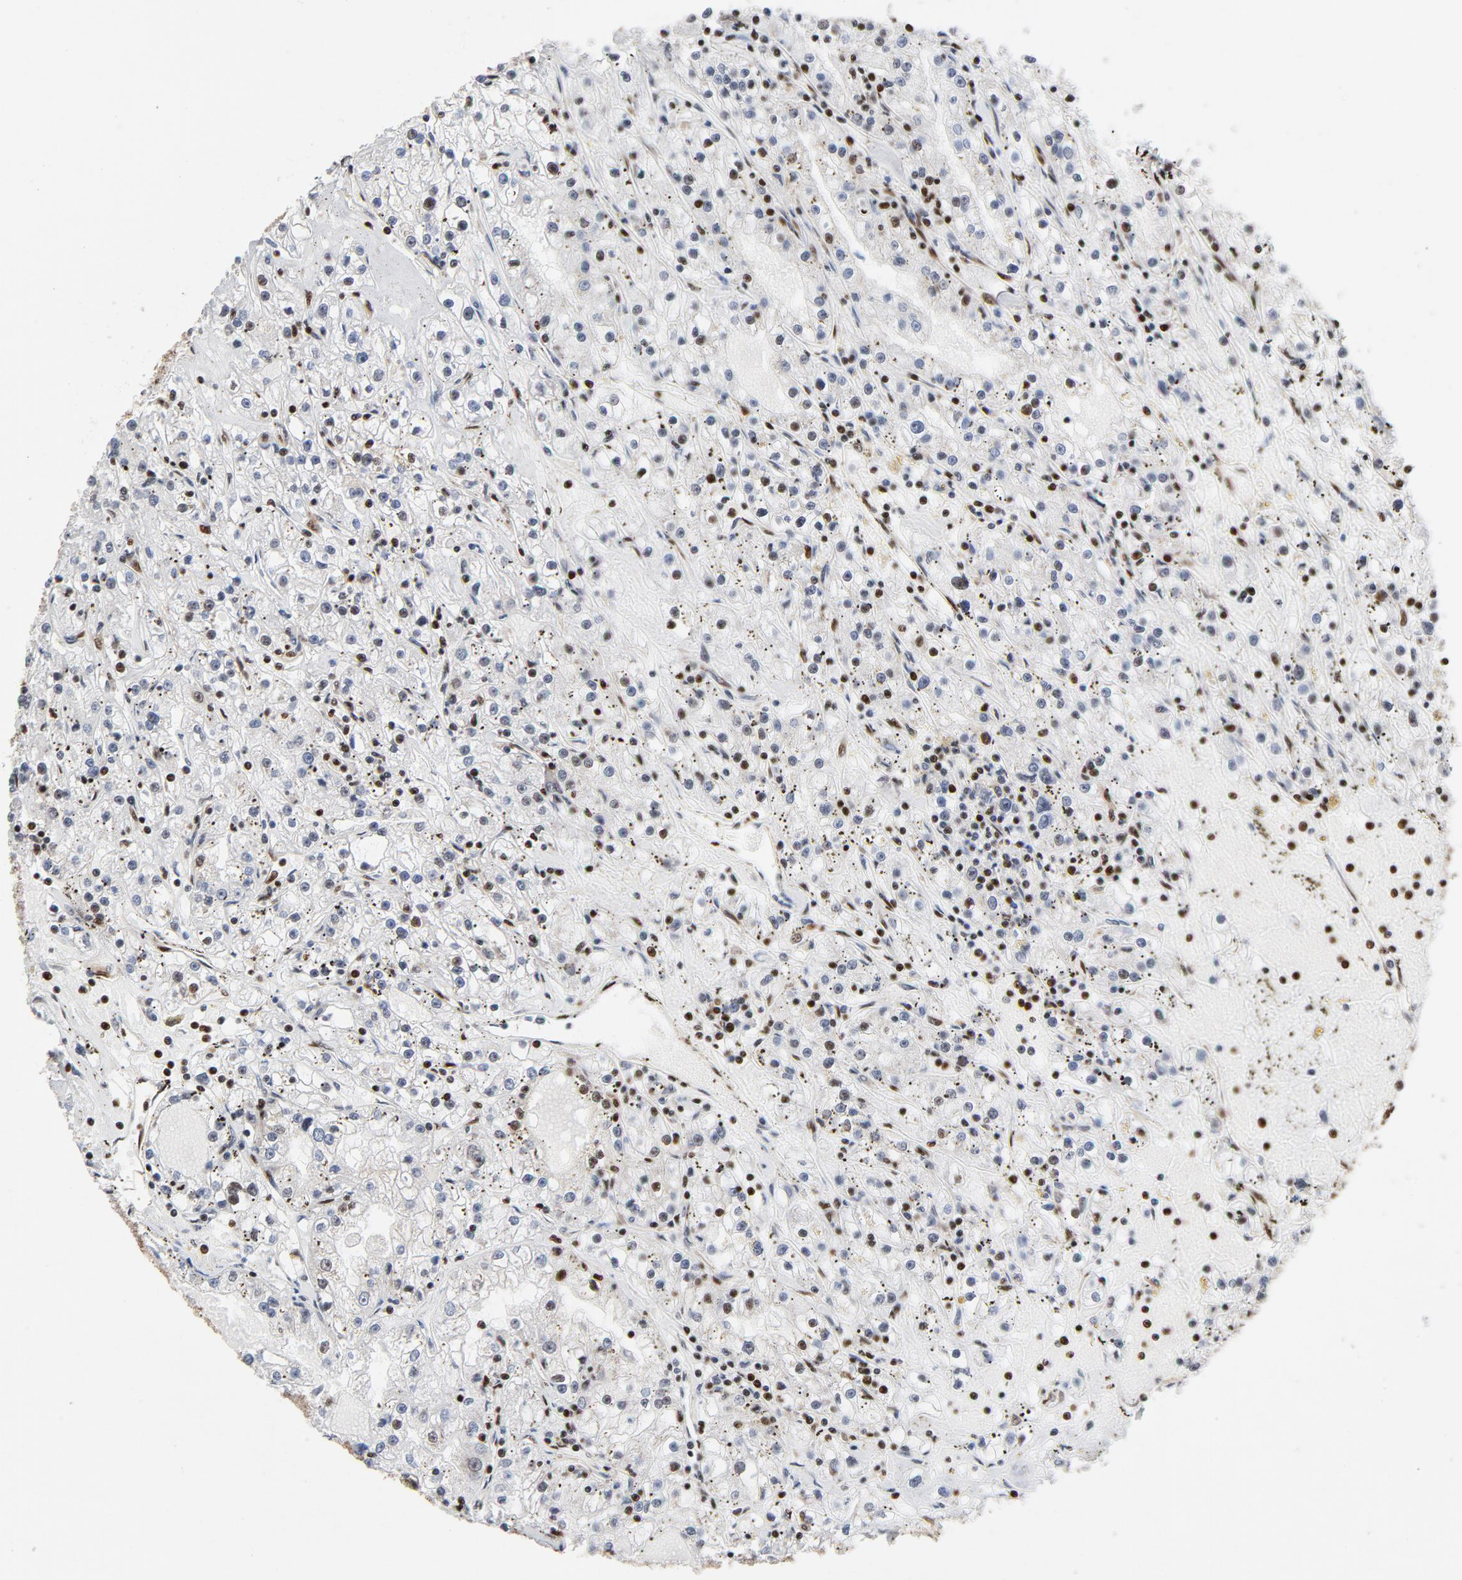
{"staining": {"intensity": "negative", "quantity": "none", "location": "none"}, "tissue": "renal cancer", "cell_type": "Tumor cells", "image_type": "cancer", "snomed": [{"axis": "morphology", "description": "Adenocarcinoma, NOS"}, {"axis": "topography", "description": "Kidney"}], "caption": "A photomicrograph of renal cancer stained for a protein reveals no brown staining in tumor cells.", "gene": "NFYB", "patient": {"sex": "male", "age": 56}}